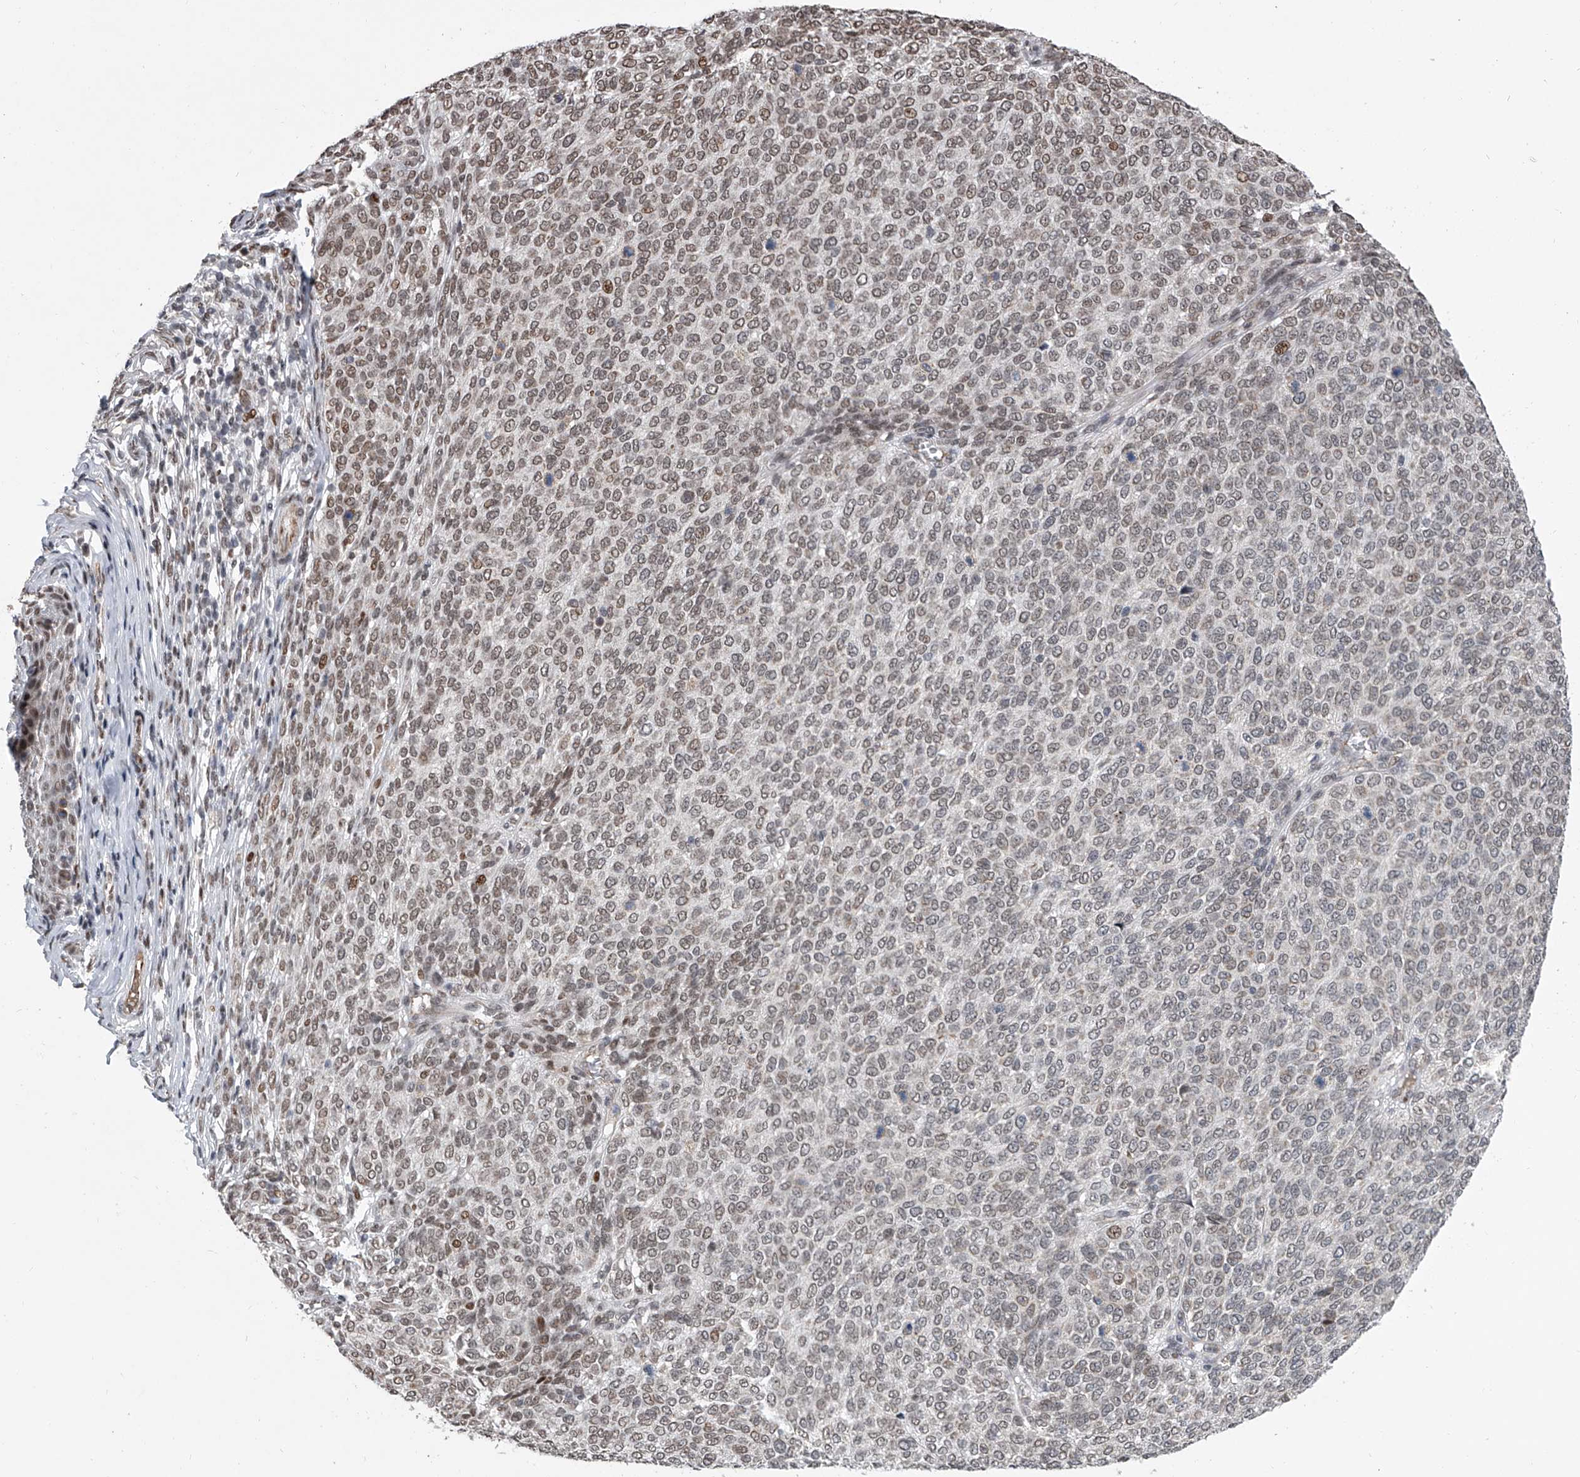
{"staining": {"intensity": "moderate", "quantity": "25%-75%", "location": "nuclear"}, "tissue": "melanoma", "cell_type": "Tumor cells", "image_type": "cancer", "snomed": [{"axis": "morphology", "description": "Malignant melanoma, NOS"}, {"axis": "topography", "description": "Skin"}], "caption": "Immunohistochemistry (IHC) micrograph of neoplastic tissue: melanoma stained using immunohistochemistry (IHC) exhibits medium levels of moderate protein expression localized specifically in the nuclear of tumor cells, appearing as a nuclear brown color.", "gene": "ZNF426", "patient": {"sex": "male", "age": 49}}